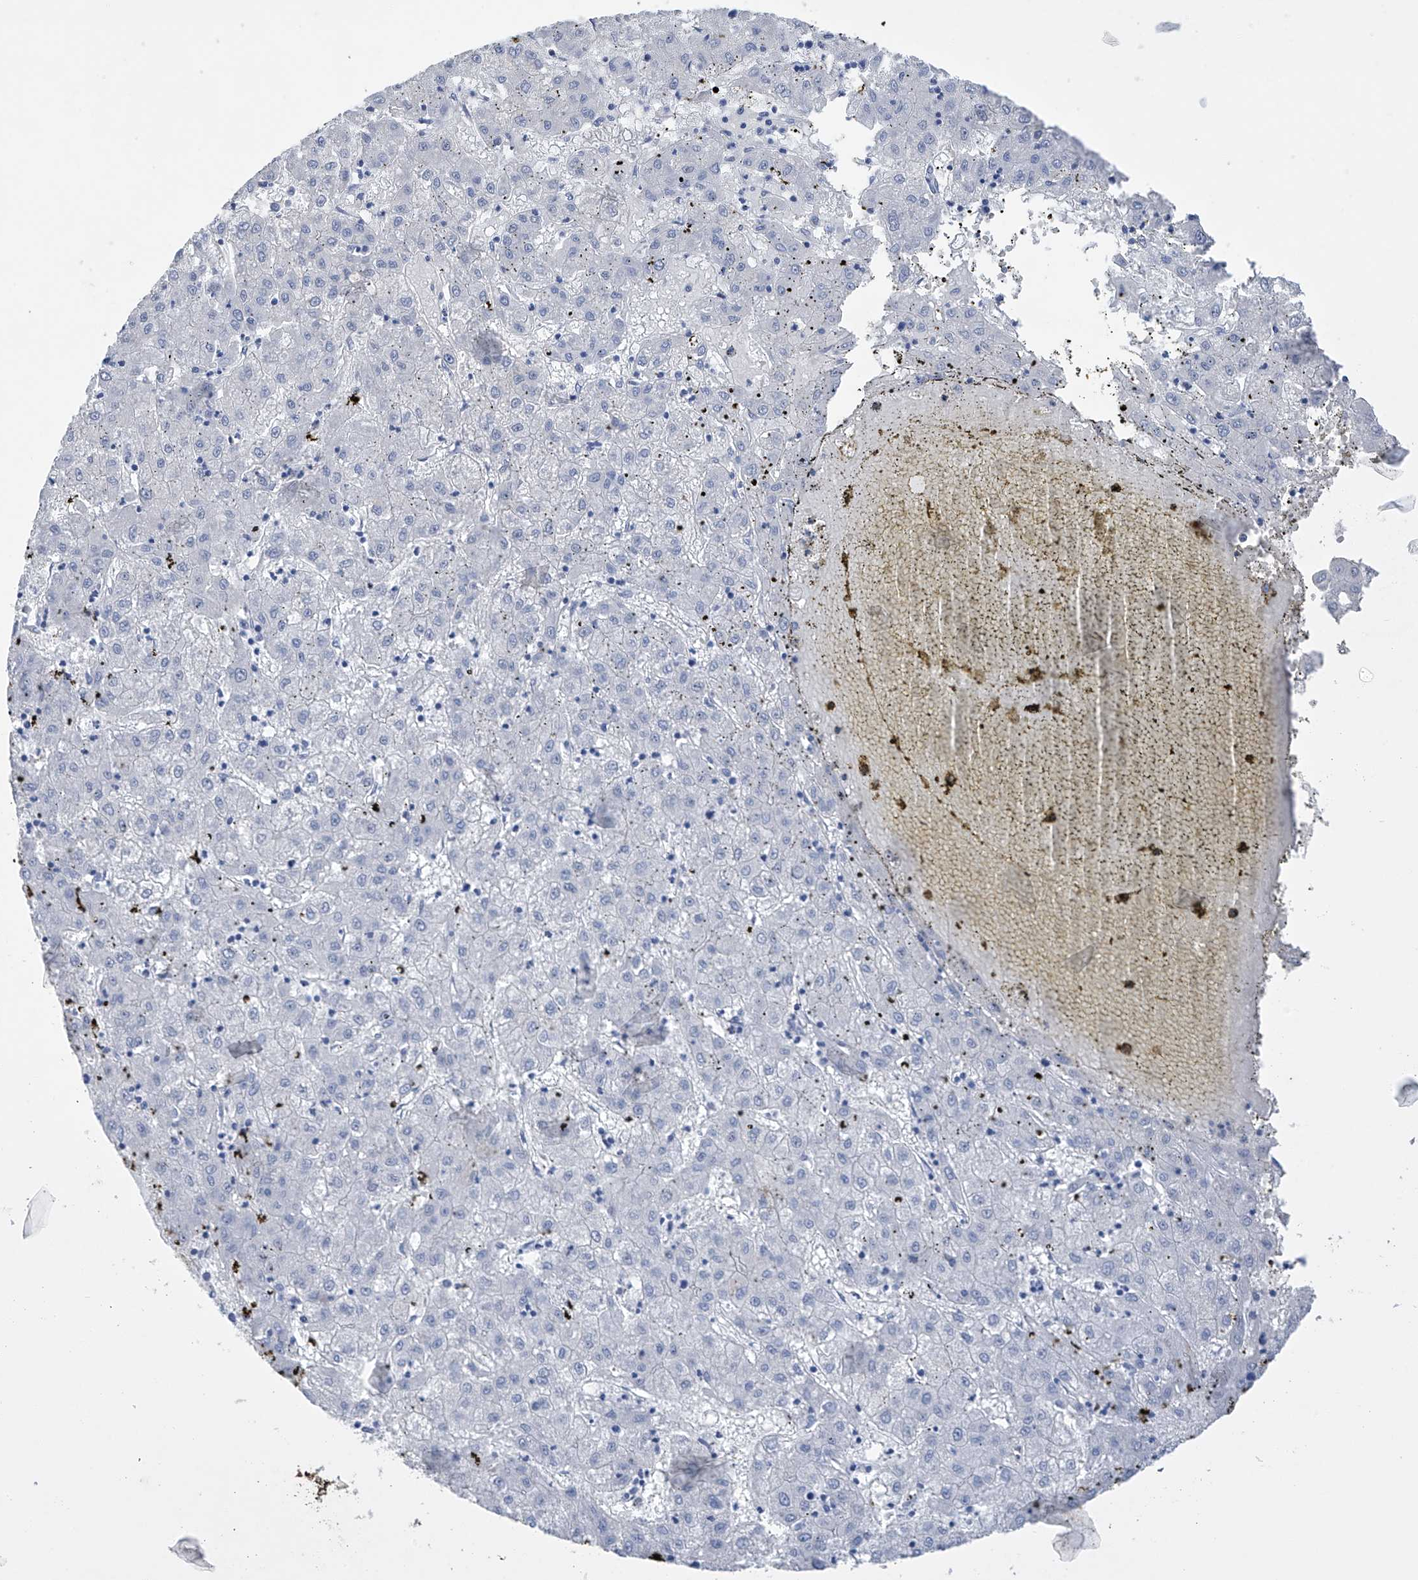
{"staining": {"intensity": "negative", "quantity": "none", "location": "none"}, "tissue": "liver cancer", "cell_type": "Tumor cells", "image_type": "cancer", "snomed": [{"axis": "morphology", "description": "Carcinoma, Hepatocellular, NOS"}, {"axis": "topography", "description": "Liver"}], "caption": "An image of human liver cancer is negative for staining in tumor cells.", "gene": "ADRA1A", "patient": {"sex": "male", "age": 72}}